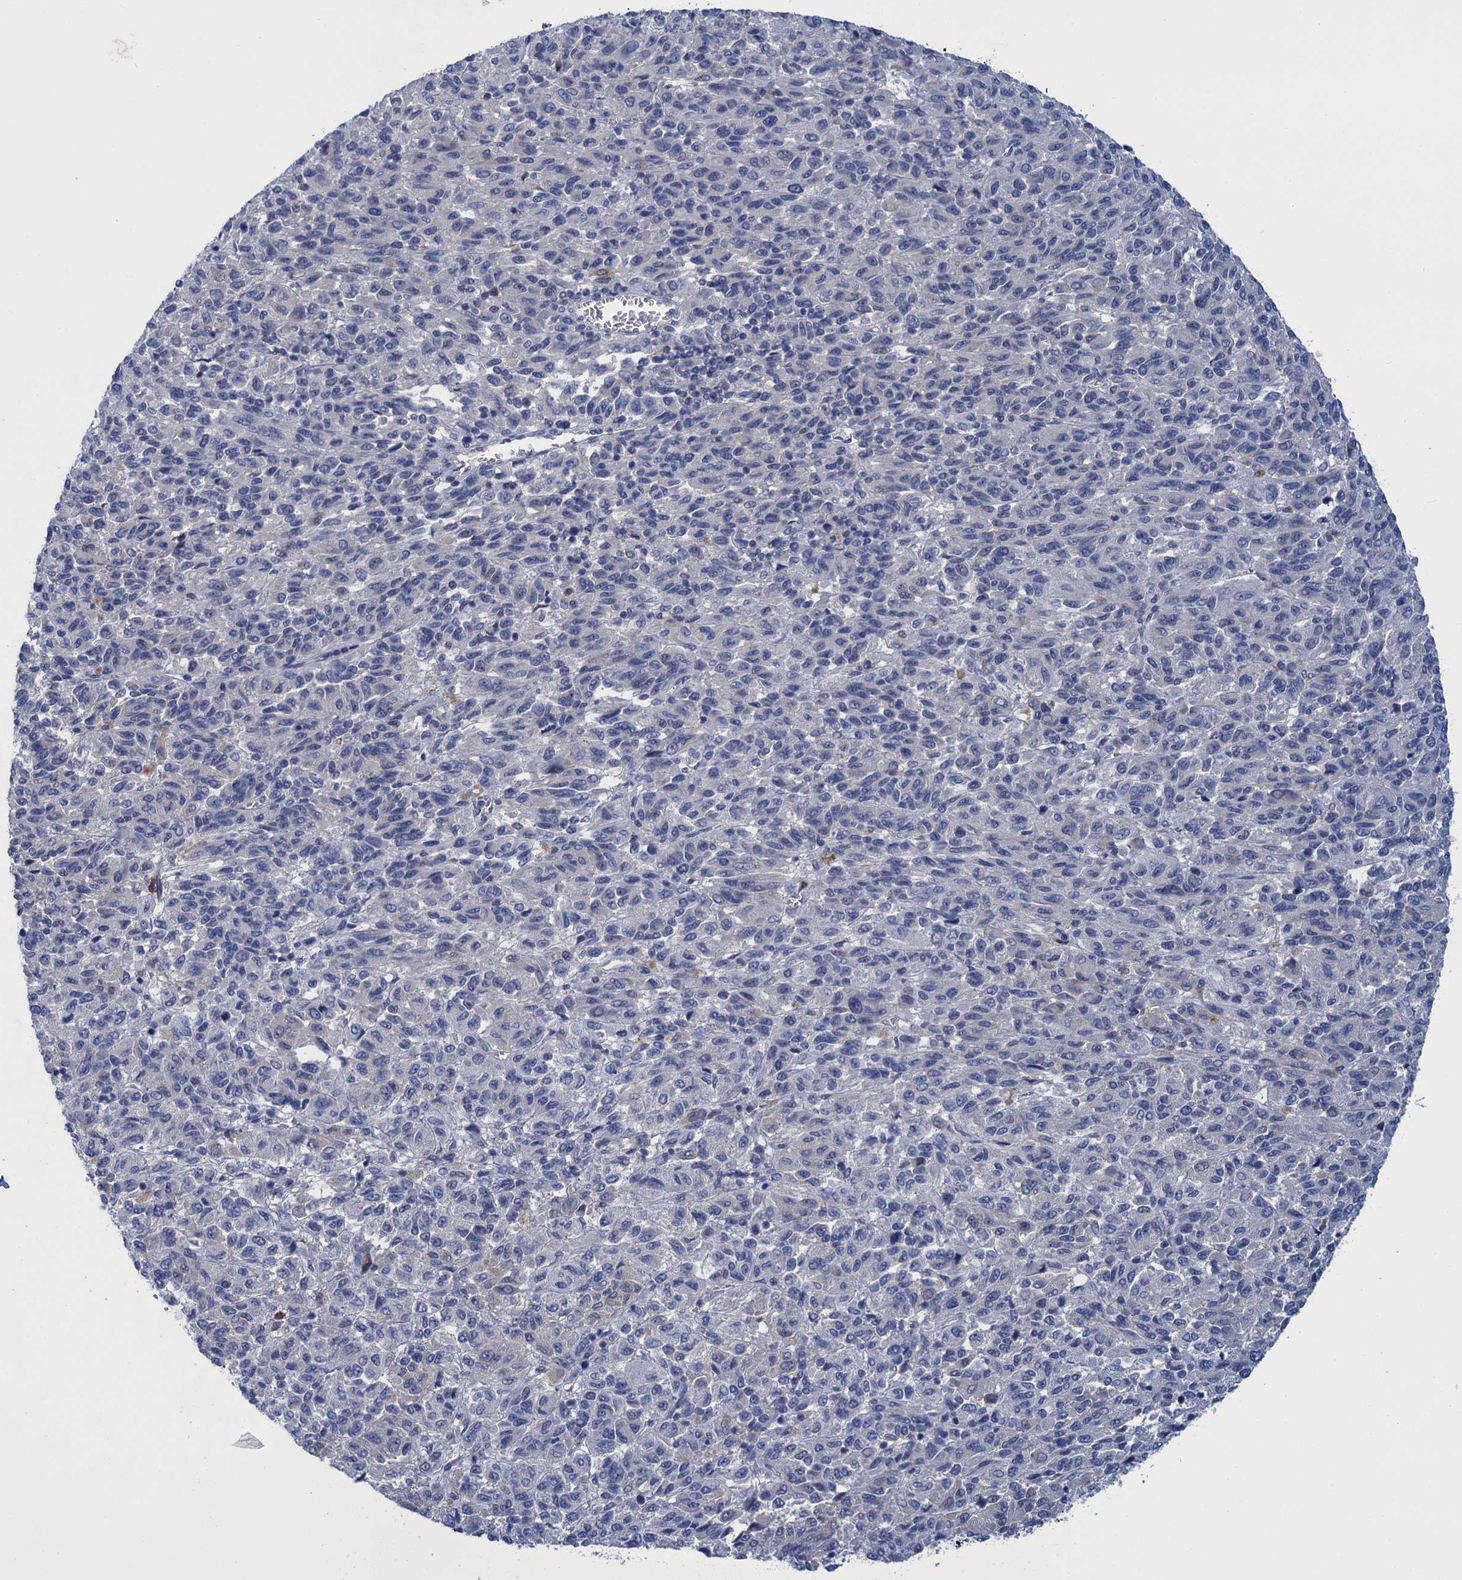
{"staining": {"intensity": "negative", "quantity": "none", "location": "none"}, "tissue": "melanoma", "cell_type": "Tumor cells", "image_type": "cancer", "snomed": [{"axis": "morphology", "description": "Malignant melanoma, Metastatic site"}, {"axis": "topography", "description": "Lung"}], "caption": "Immunohistochemistry (IHC) histopathology image of neoplastic tissue: melanoma stained with DAB (3,3'-diaminobenzidine) exhibits no significant protein staining in tumor cells.", "gene": "SCEL", "patient": {"sex": "male", "age": 64}}